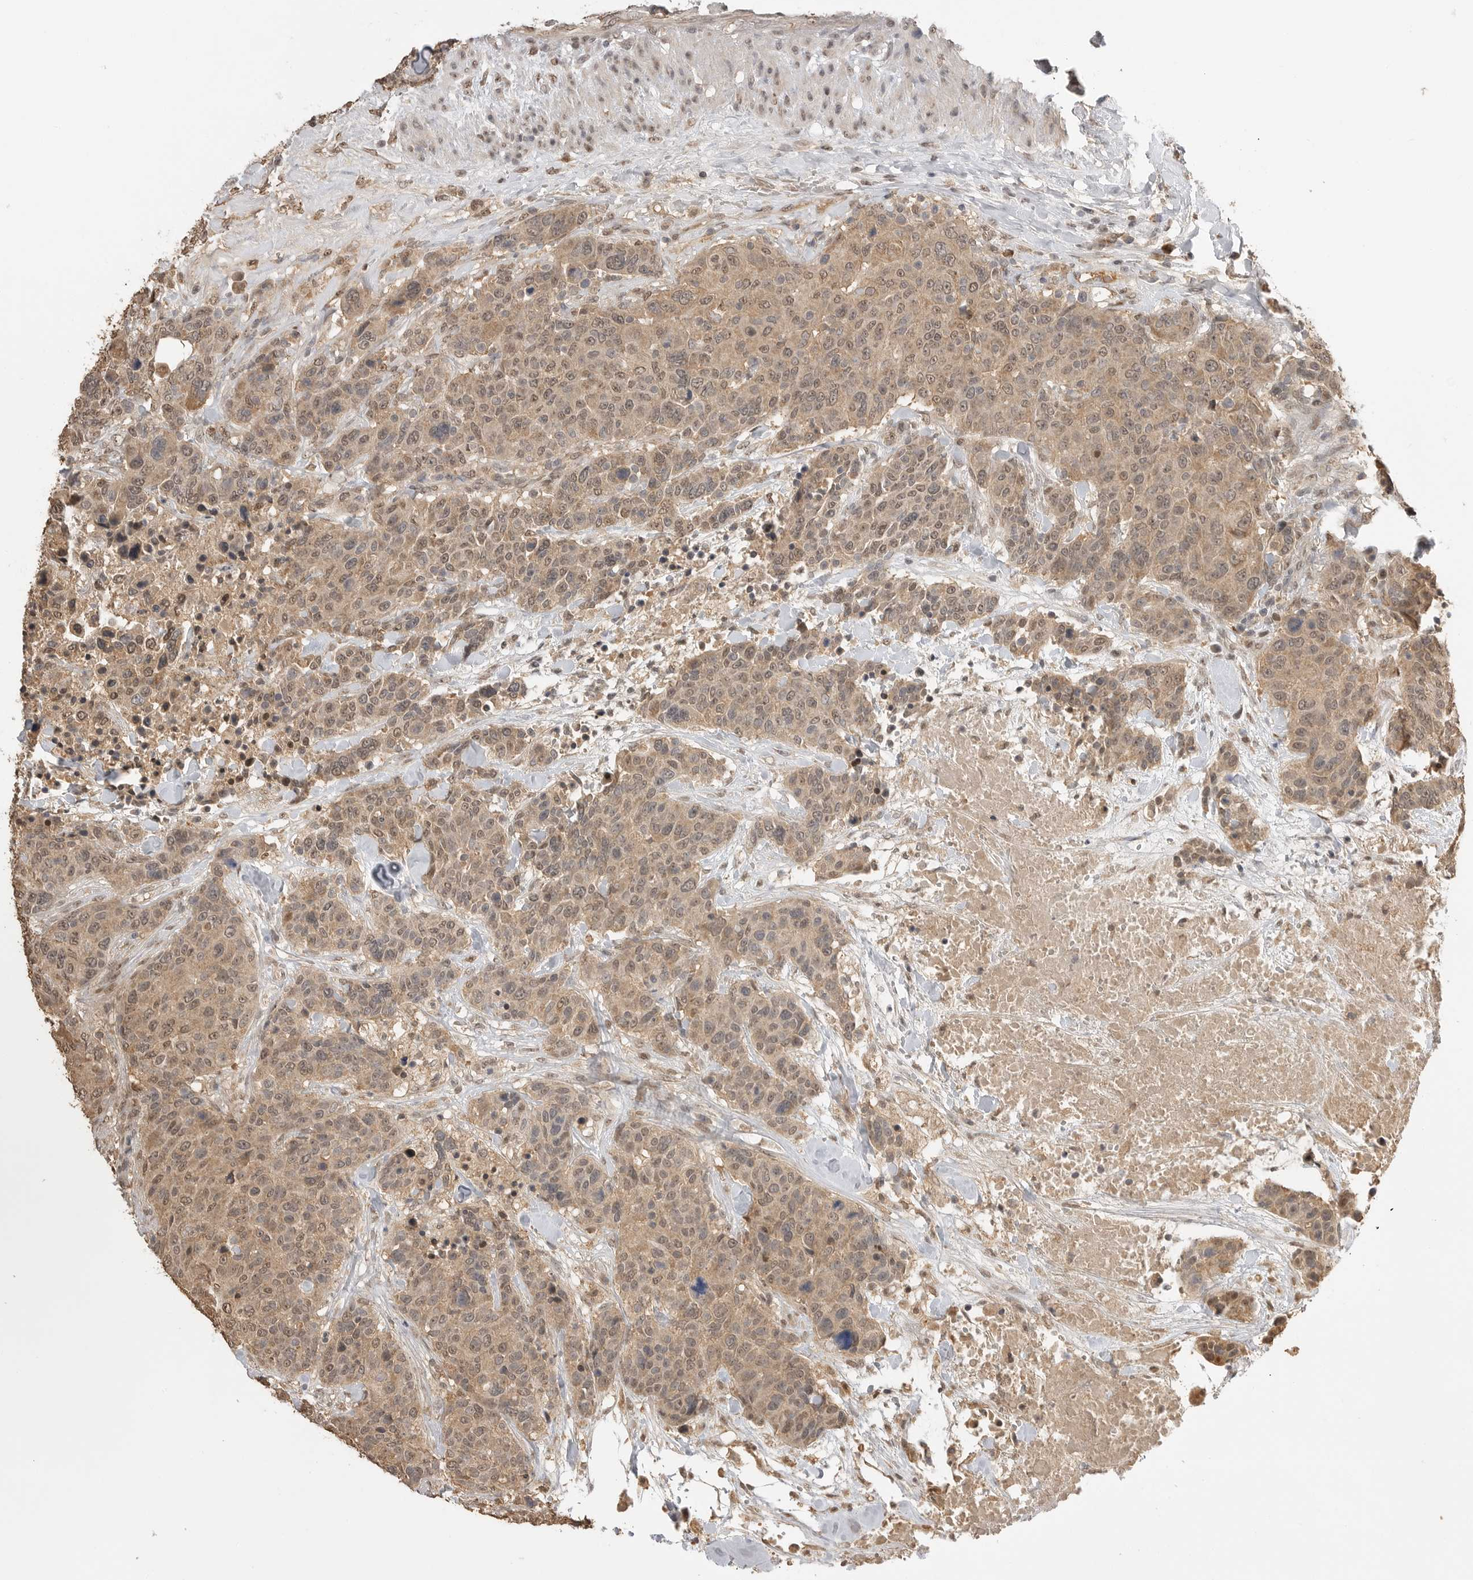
{"staining": {"intensity": "weak", "quantity": ">75%", "location": "cytoplasmic/membranous,nuclear"}, "tissue": "breast cancer", "cell_type": "Tumor cells", "image_type": "cancer", "snomed": [{"axis": "morphology", "description": "Duct carcinoma"}, {"axis": "topography", "description": "Breast"}], "caption": "Immunohistochemistry (DAB (3,3'-diaminobenzidine)) staining of breast cancer (infiltrating ductal carcinoma) shows weak cytoplasmic/membranous and nuclear protein expression in about >75% of tumor cells. (brown staining indicates protein expression, while blue staining denotes nuclei).", "gene": "ASPSCR1", "patient": {"sex": "female", "age": 37}}